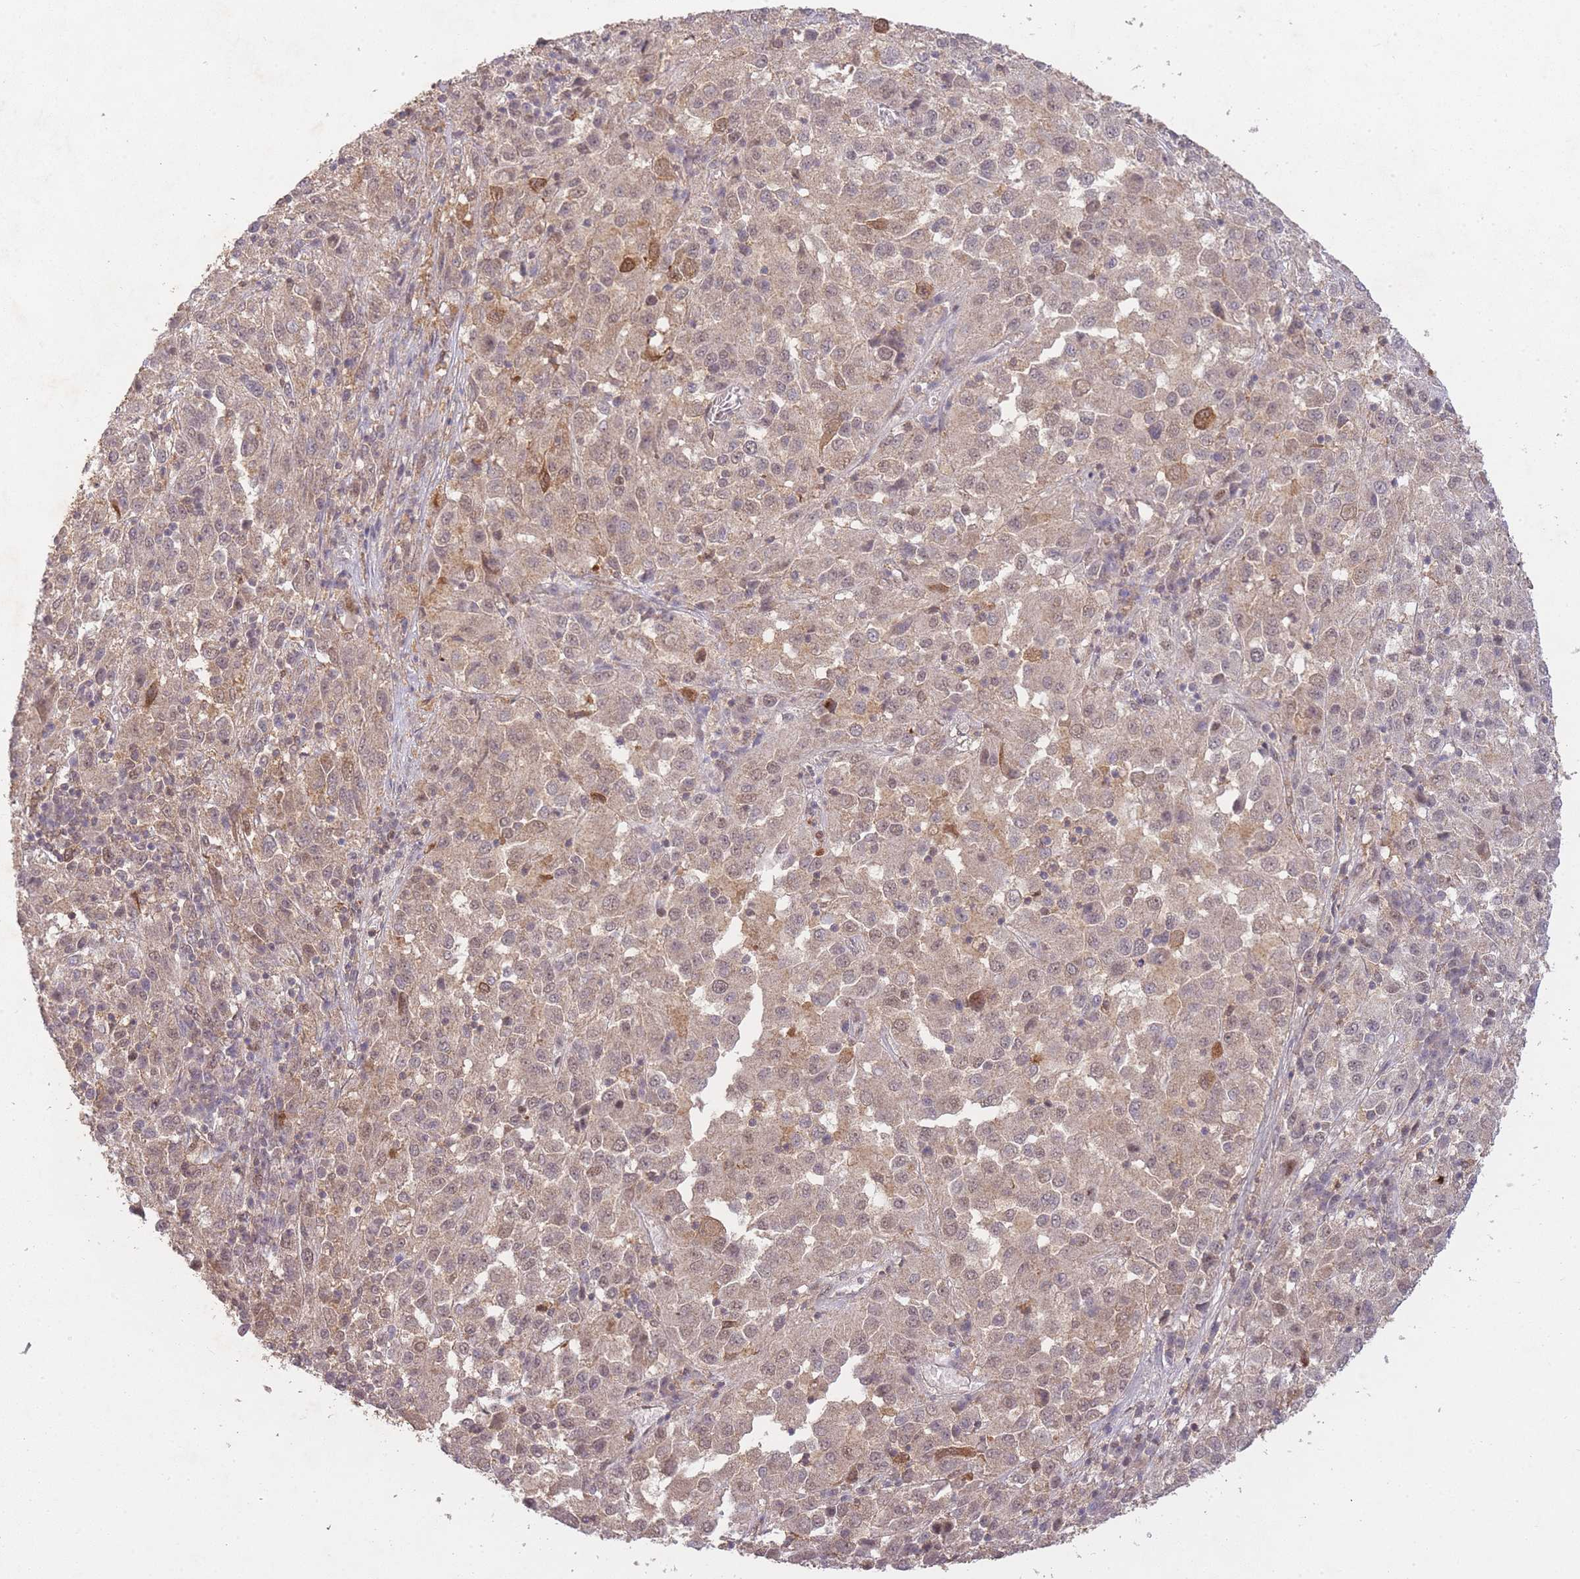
{"staining": {"intensity": "weak", "quantity": ">75%", "location": "cytoplasmic/membranous,nuclear"}, "tissue": "melanoma", "cell_type": "Tumor cells", "image_type": "cancer", "snomed": [{"axis": "morphology", "description": "Malignant melanoma, Metastatic site"}, {"axis": "topography", "description": "Lung"}], "caption": "There is low levels of weak cytoplasmic/membranous and nuclear positivity in tumor cells of malignant melanoma (metastatic site), as demonstrated by immunohistochemical staining (brown color).", "gene": "RNF144B", "patient": {"sex": "male", "age": 64}}